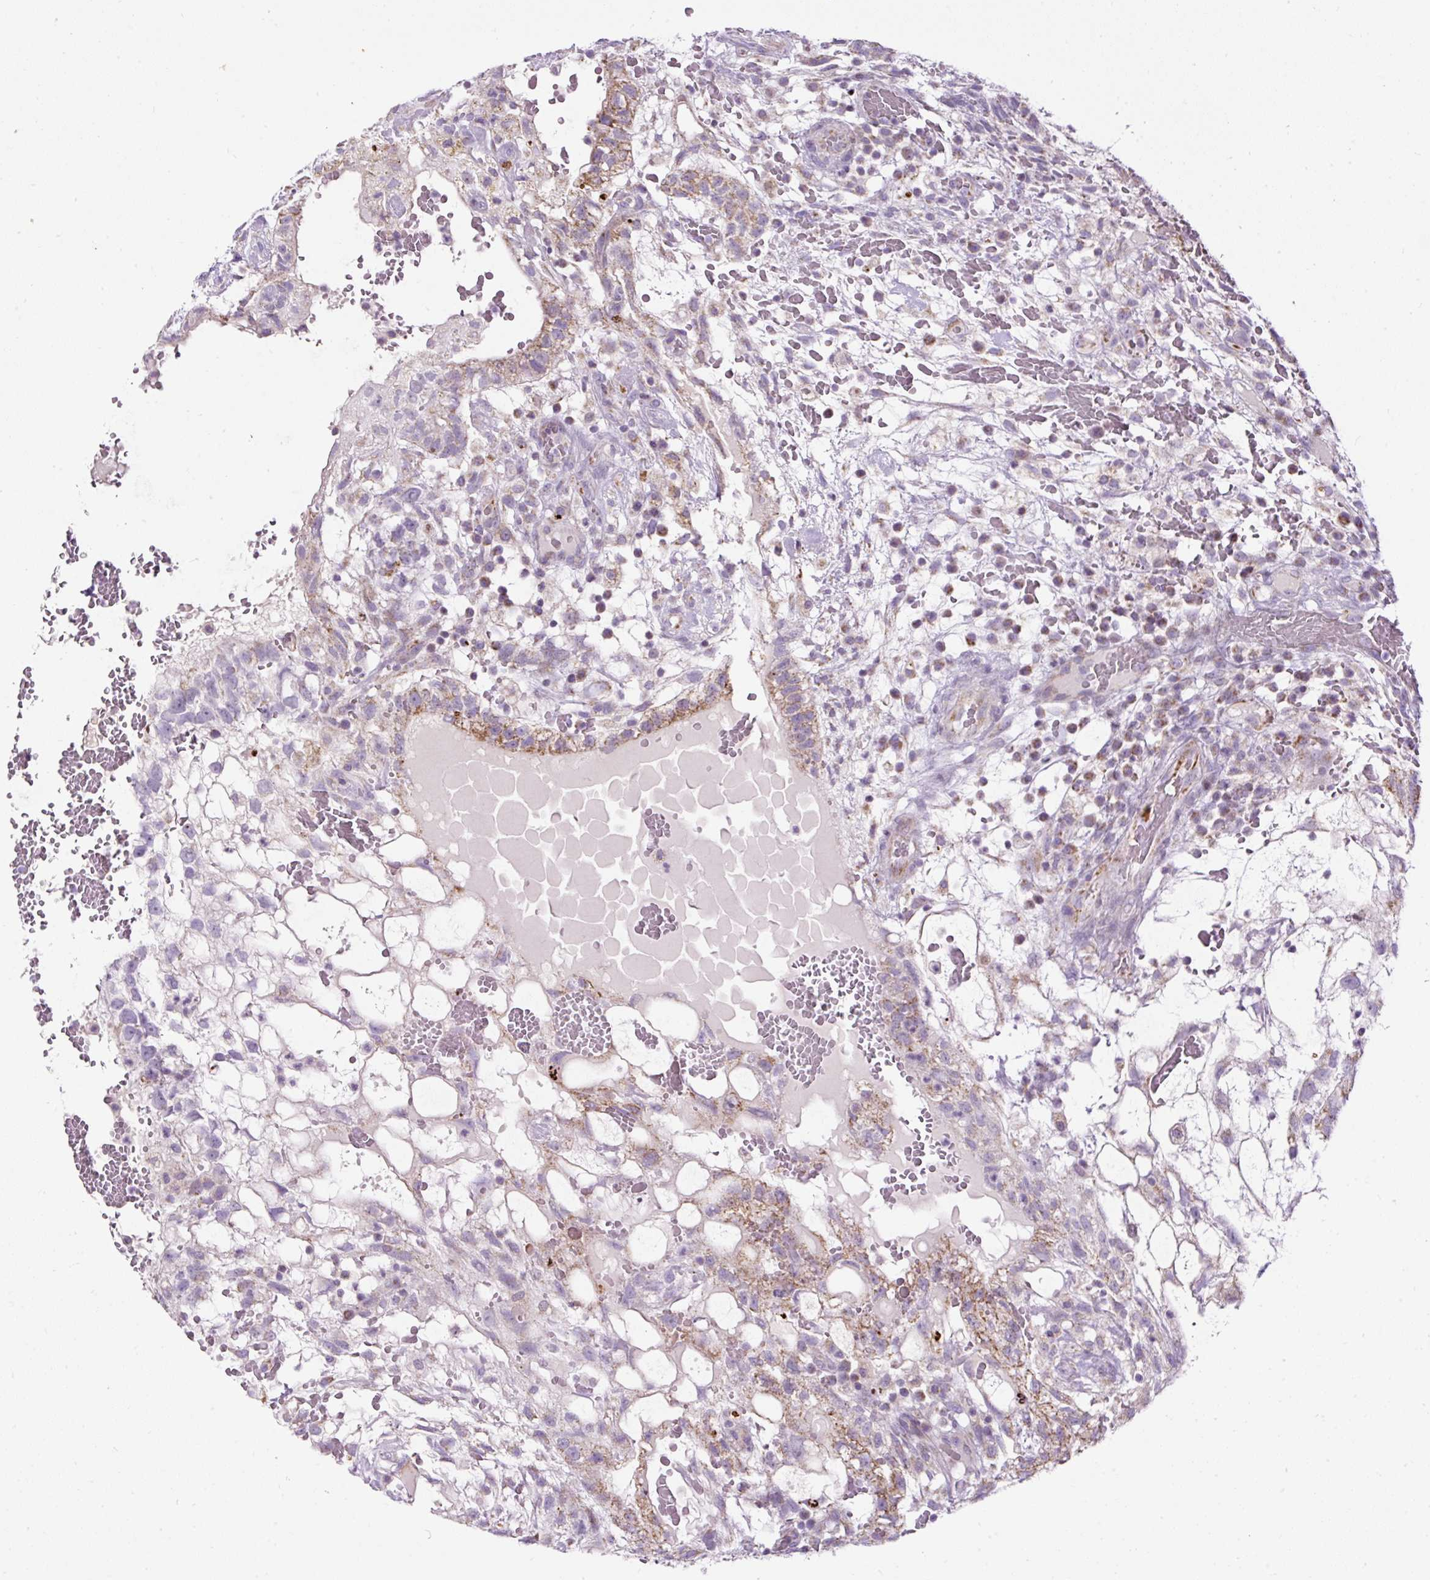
{"staining": {"intensity": "moderate", "quantity": "<25%", "location": "cytoplasmic/membranous"}, "tissue": "testis cancer", "cell_type": "Tumor cells", "image_type": "cancer", "snomed": [{"axis": "morphology", "description": "Normal tissue, NOS"}, {"axis": "morphology", "description": "Carcinoma, Embryonal, NOS"}, {"axis": "topography", "description": "Testis"}], "caption": "High-magnification brightfield microscopy of testis cancer (embryonal carcinoma) stained with DAB (3,3'-diaminobenzidine) (brown) and counterstained with hematoxylin (blue). tumor cells exhibit moderate cytoplasmic/membranous positivity is present in approximately<25% of cells. Immunohistochemistry (ihc) stains the protein in brown and the nuclei are stained blue.", "gene": "FMC1", "patient": {"sex": "male", "age": 32}}